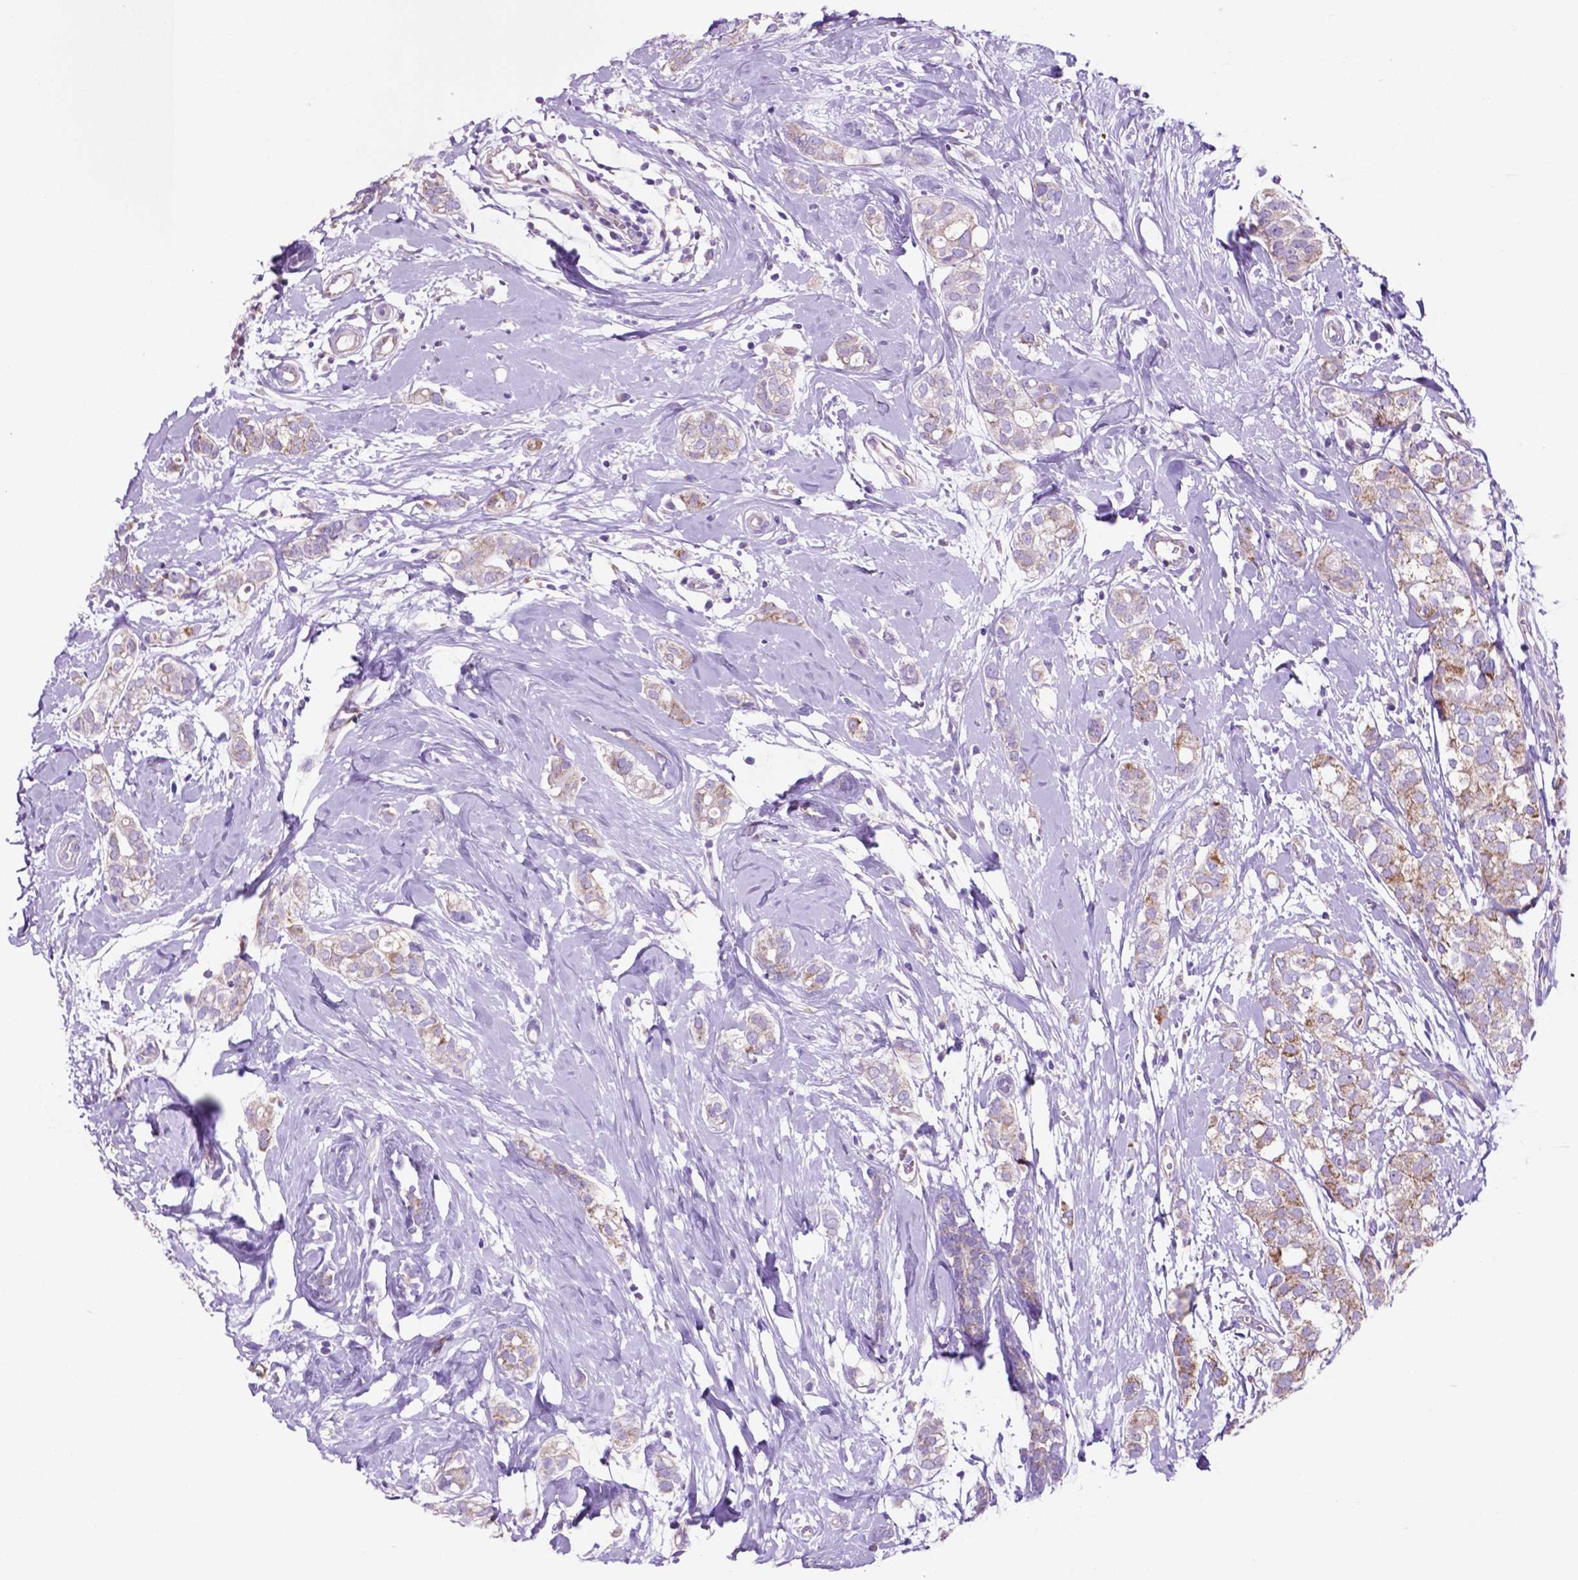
{"staining": {"intensity": "weak", "quantity": "<25%", "location": "cytoplasmic/membranous"}, "tissue": "breast cancer", "cell_type": "Tumor cells", "image_type": "cancer", "snomed": [{"axis": "morphology", "description": "Duct carcinoma"}, {"axis": "topography", "description": "Breast"}], "caption": "A histopathology image of human breast cancer is negative for staining in tumor cells. The staining is performed using DAB brown chromogen with nuclei counter-stained in using hematoxylin.", "gene": "TMEM121B", "patient": {"sex": "female", "age": 40}}